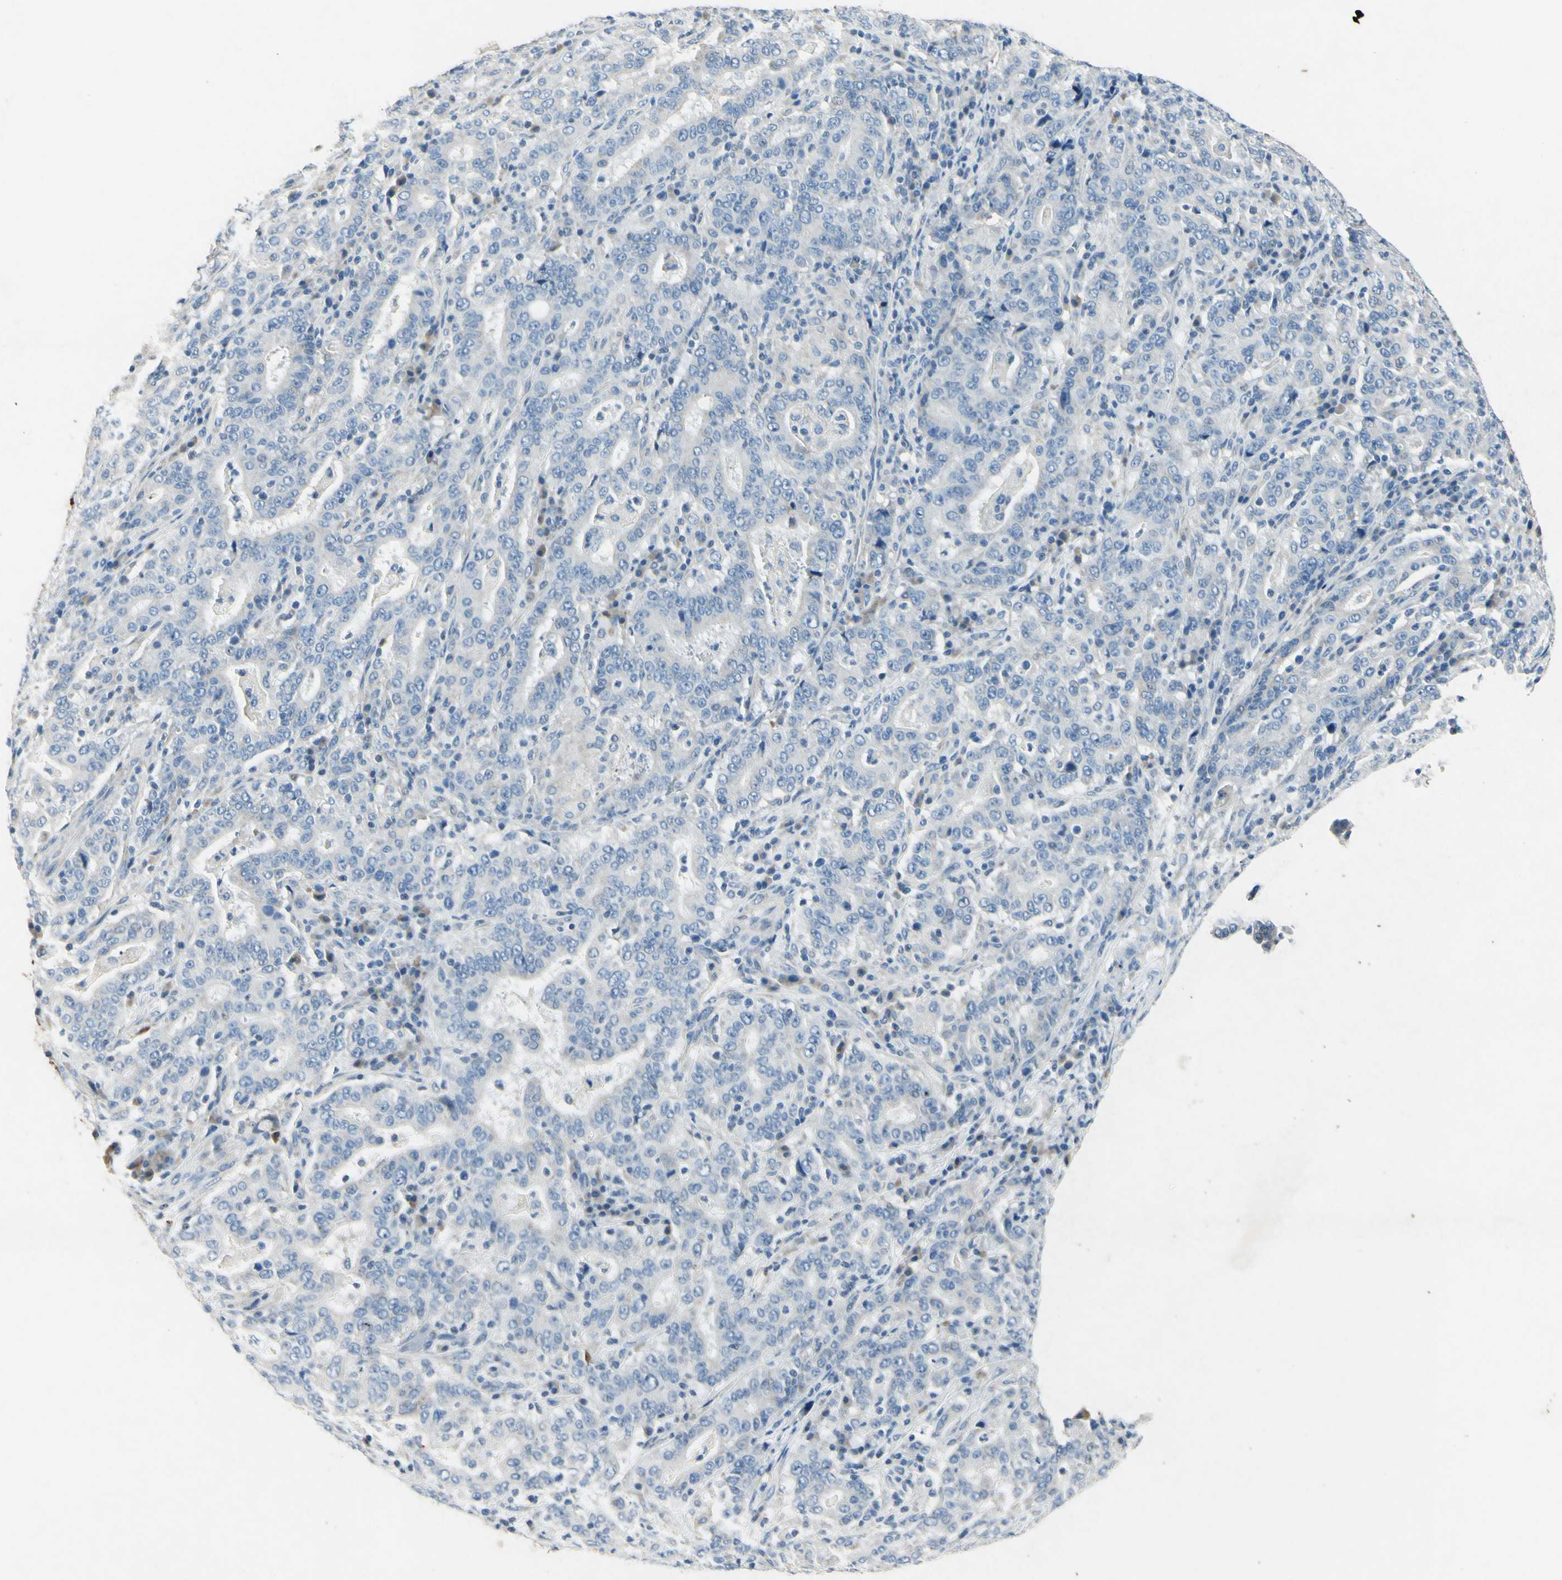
{"staining": {"intensity": "negative", "quantity": "none", "location": "none"}, "tissue": "stomach cancer", "cell_type": "Tumor cells", "image_type": "cancer", "snomed": [{"axis": "morphology", "description": "Normal tissue, NOS"}, {"axis": "morphology", "description": "Adenocarcinoma, NOS"}, {"axis": "topography", "description": "Stomach, upper"}, {"axis": "topography", "description": "Stomach"}], "caption": "The immunohistochemistry image has no significant expression in tumor cells of adenocarcinoma (stomach) tissue.", "gene": "SNAP91", "patient": {"sex": "male", "age": 59}}